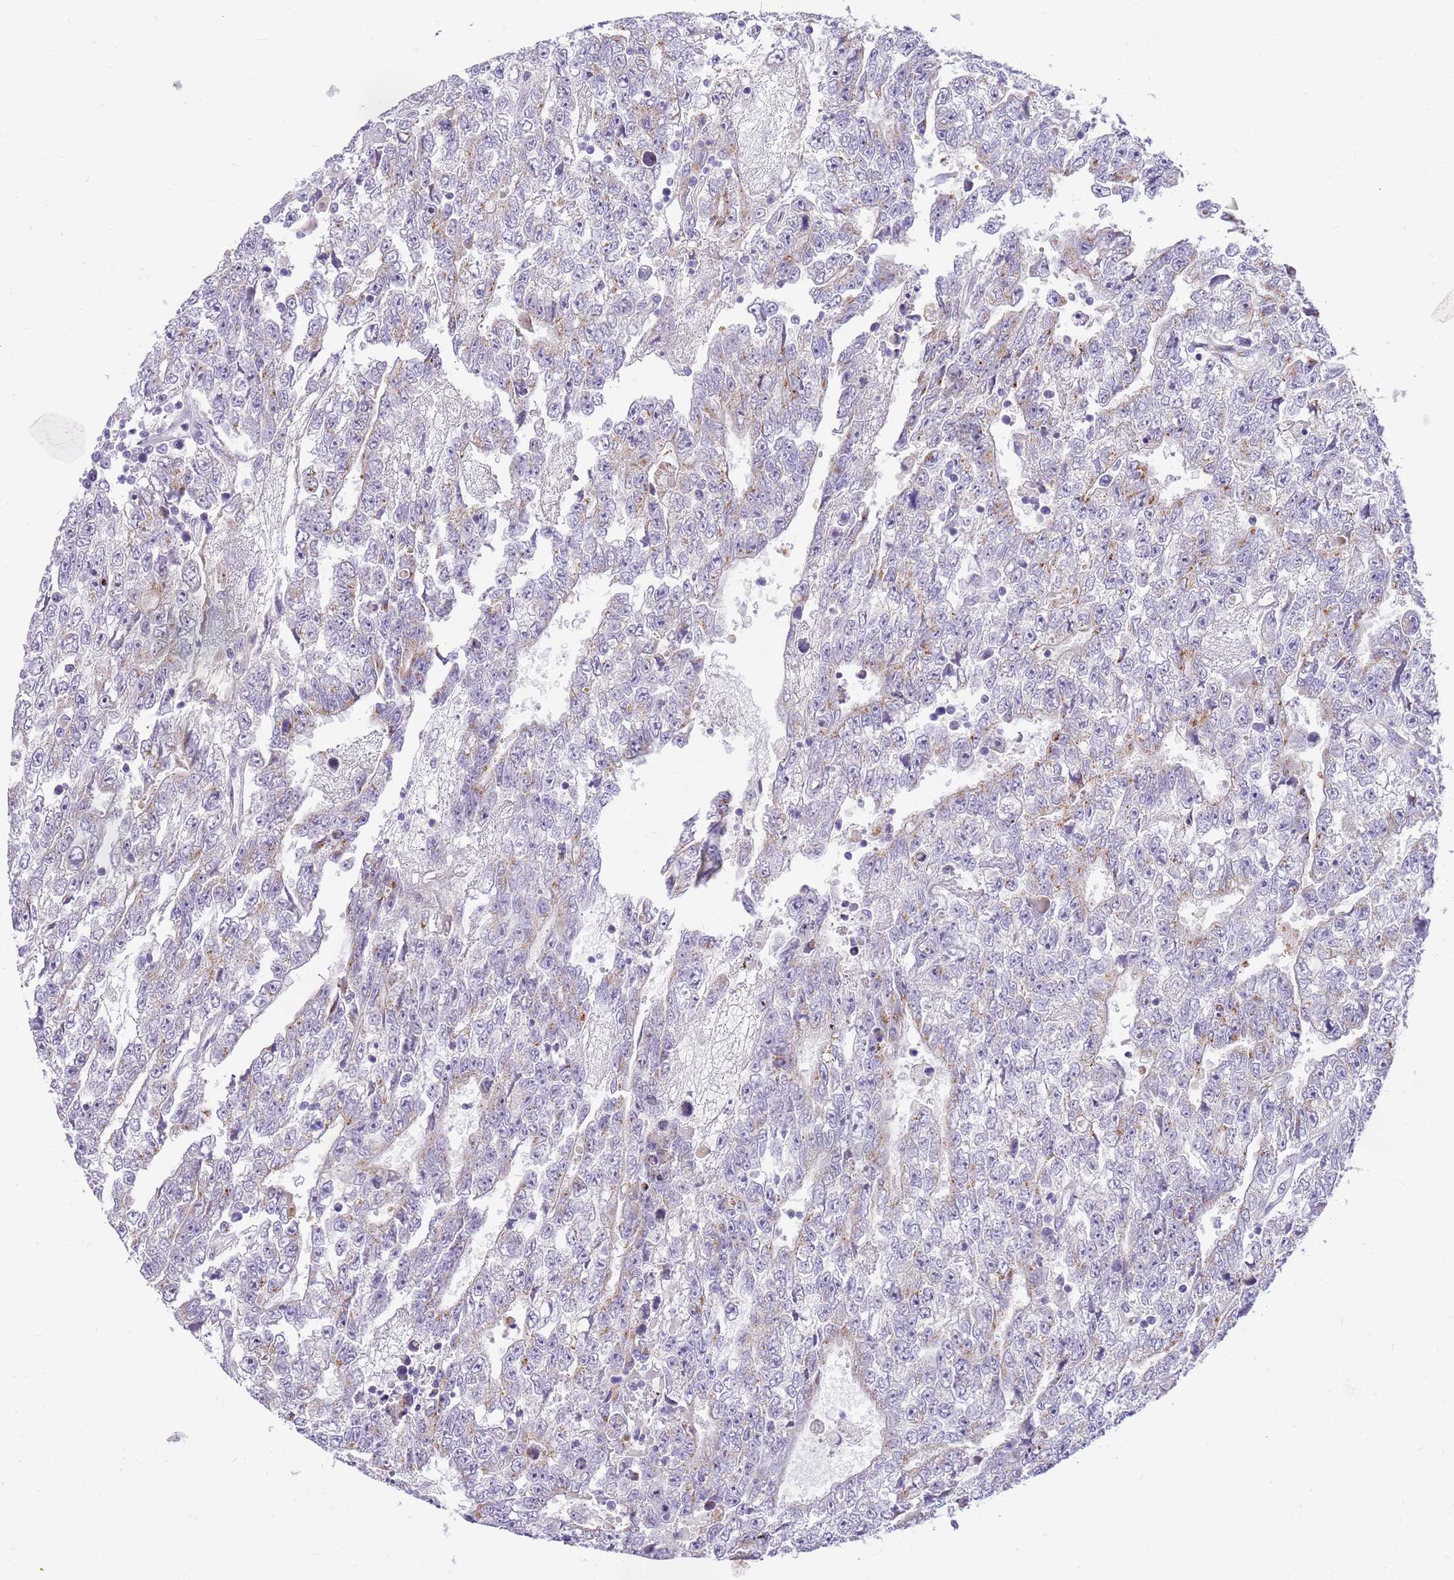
{"staining": {"intensity": "weak", "quantity": "<25%", "location": "cytoplasmic/membranous"}, "tissue": "testis cancer", "cell_type": "Tumor cells", "image_type": "cancer", "snomed": [{"axis": "morphology", "description": "Carcinoma, Embryonal, NOS"}, {"axis": "topography", "description": "Testis"}], "caption": "DAB immunohistochemical staining of testis embryonal carcinoma demonstrates no significant staining in tumor cells.", "gene": "DNAJA3", "patient": {"sex": "male", "age": 25}}